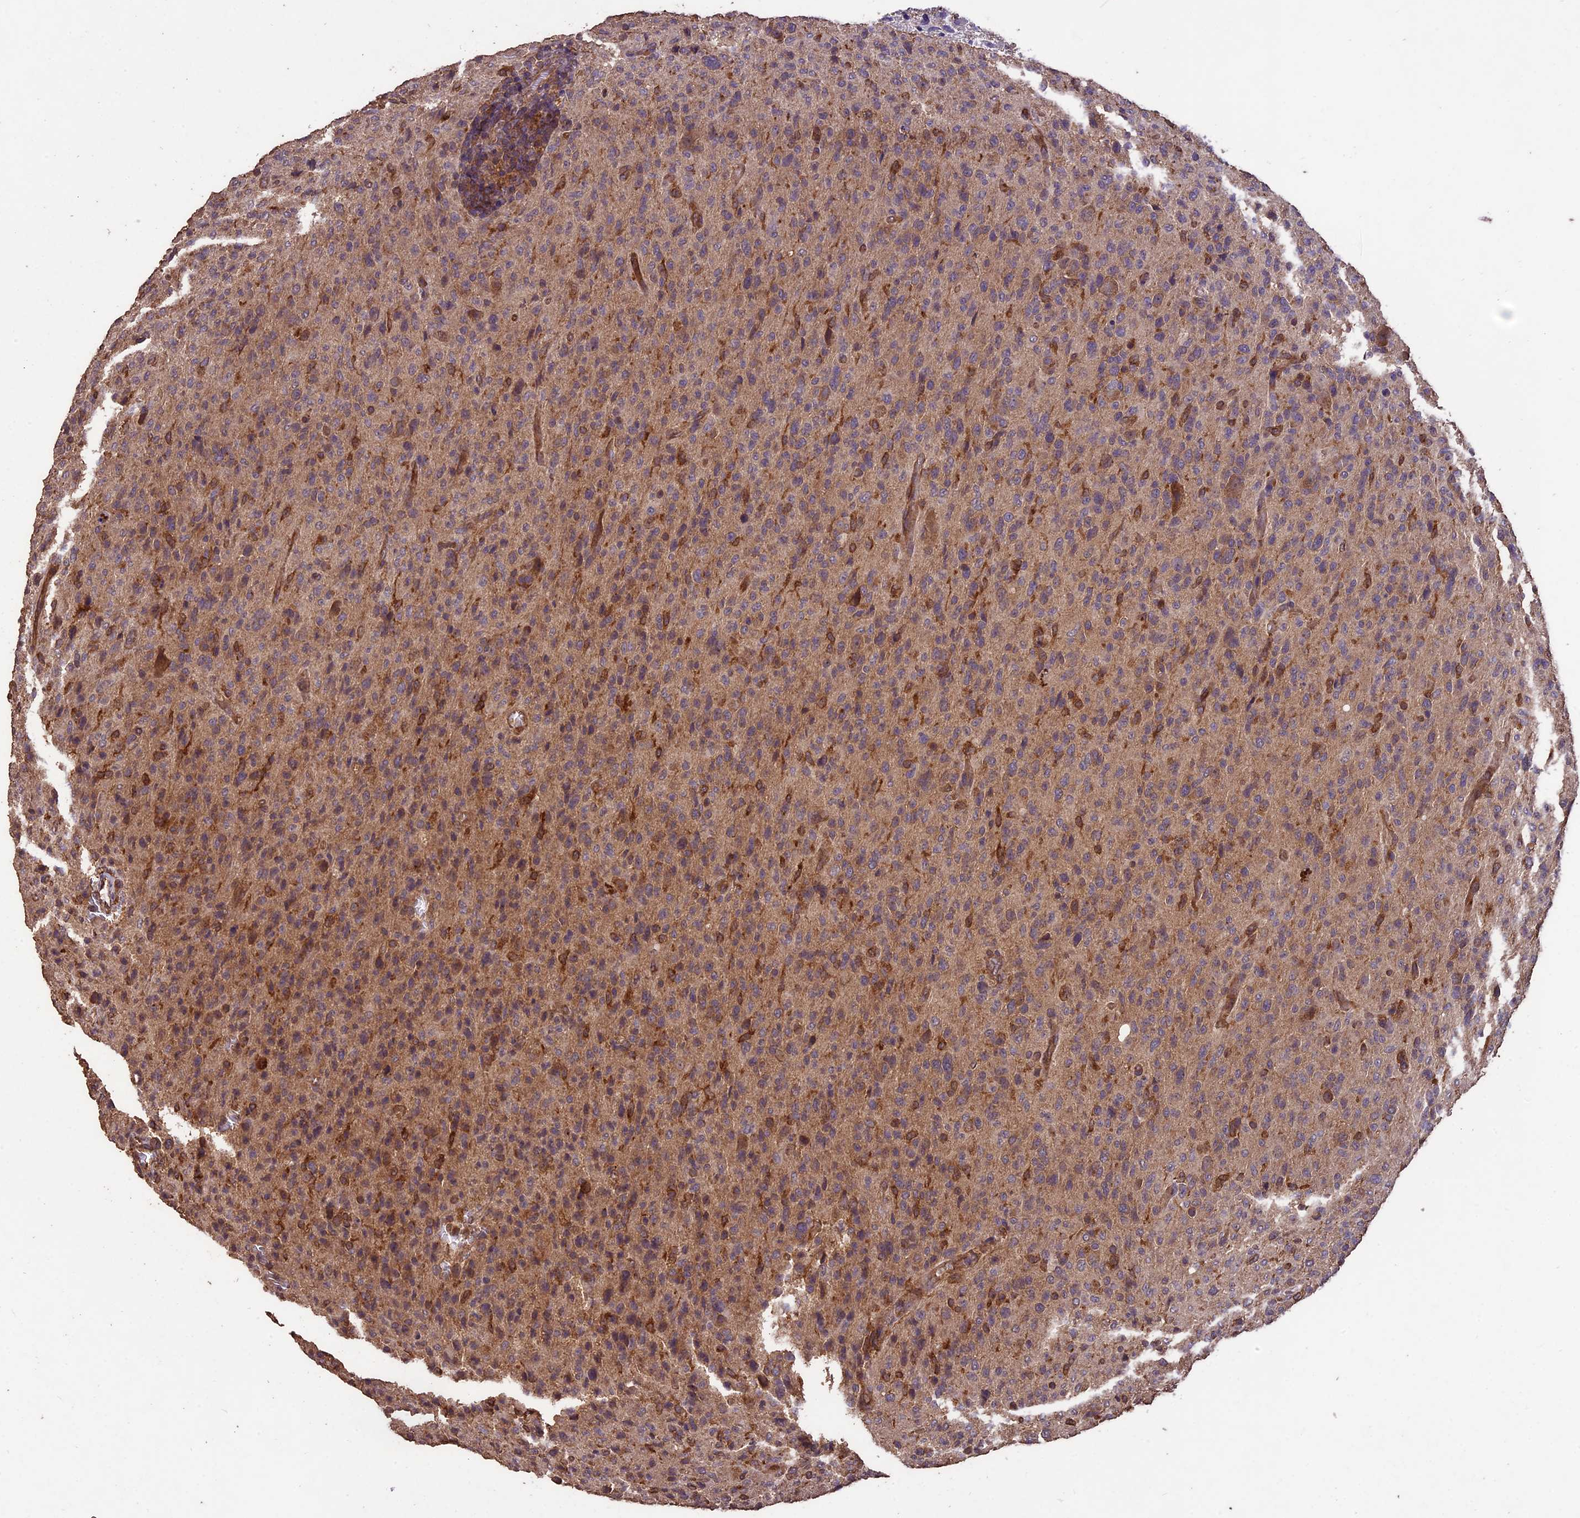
{"staining": {"intensity": "weak", "quantity": "25%-75%", "location": "cytoplasmic/membranous"}, "tissue": "glioma", "cell_type": "Tumor cells", "image_type": "cancer", "snomed": [{"axis": "morphology", "description": "Glioma, malignant, High grade"}, {"axis": "topography", "description": "Brain"}], "caption": "Immunohistochemical staining of glioma reveals low levels of weak cytoplasmic/membranous protein staining in approximately 25%-75% of tumor cells.", "gene": "TTLL10", "patient": {"sex": "female", "age": 57}}